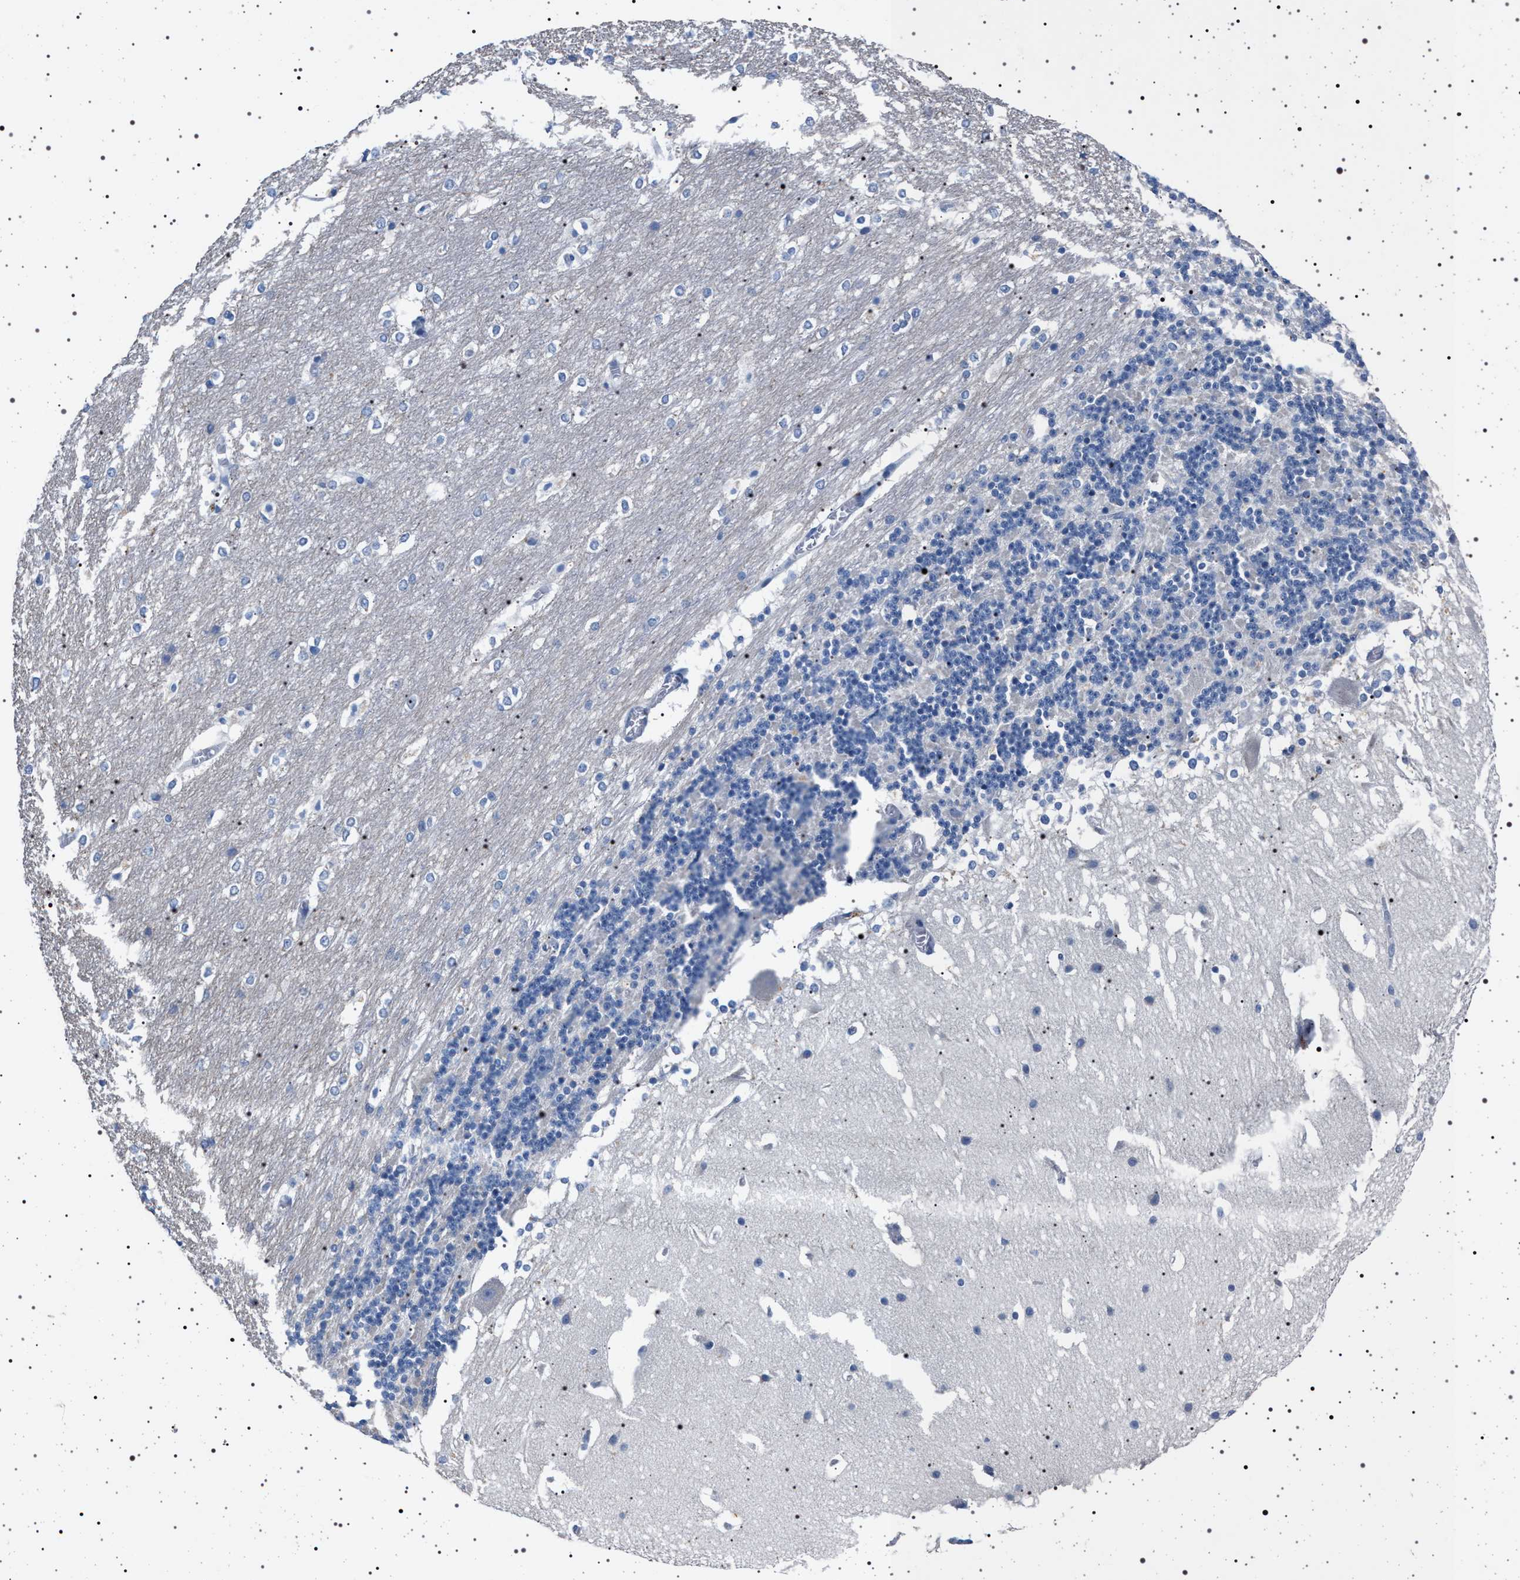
{"staining": {"intensity": "negative", "quantity": "none", "location": "none"}, "tissue": "cerebellum", "cell_type": "Cells in granular layer", "image_type": "normal", "snomed": [{"axis": "morphology", "description": "Normal tissue, NOS"}, {"axis": "topography", "description": "Cerebellum"}], "caption": "This is a image of immunohistochemistry staining of normal cerebellum, which shows no expression in cells in granular layer. Nuclei are stained in blue.", "gene": "NAT9", "patient": {"sex": "female", "age": 19}}